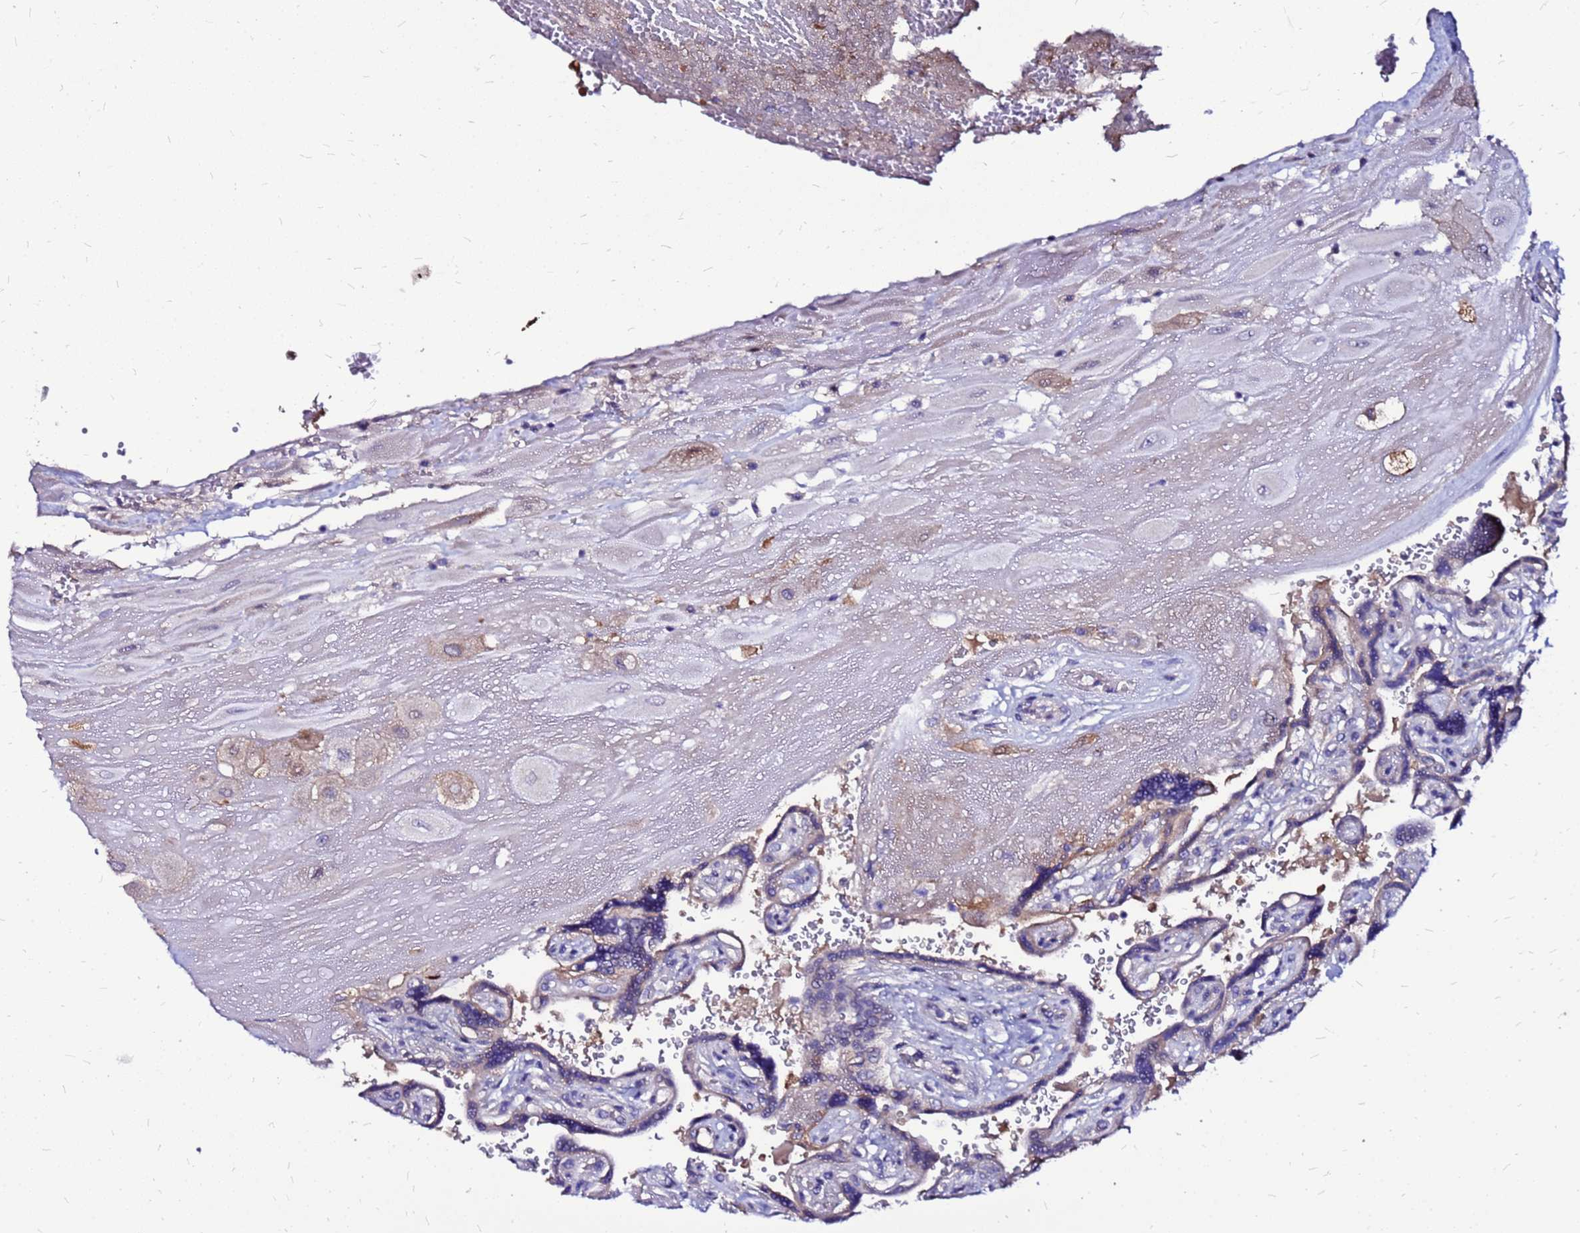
{"staining": {"intensity": "negative", "quantity": "none", "location": "none"}, "tissue": "placenta", "cell_type": "Decidual cells", "image_type": "normal", "snomed": [{"axis": "morphology", "description": "Normal tissue, NOS"}, {"axis": "topography", "description": "Placenta"}], "caption": "DAB (3,3'-diaminobenzidine) immunohistochemical staining of normal placenta demonstrates no significant positivity in decidual cells. (IHC, brightfield microscopy, high magnification).", "gene": "ARHGEF35", "patient": {"sex": "female", "age": 32}}